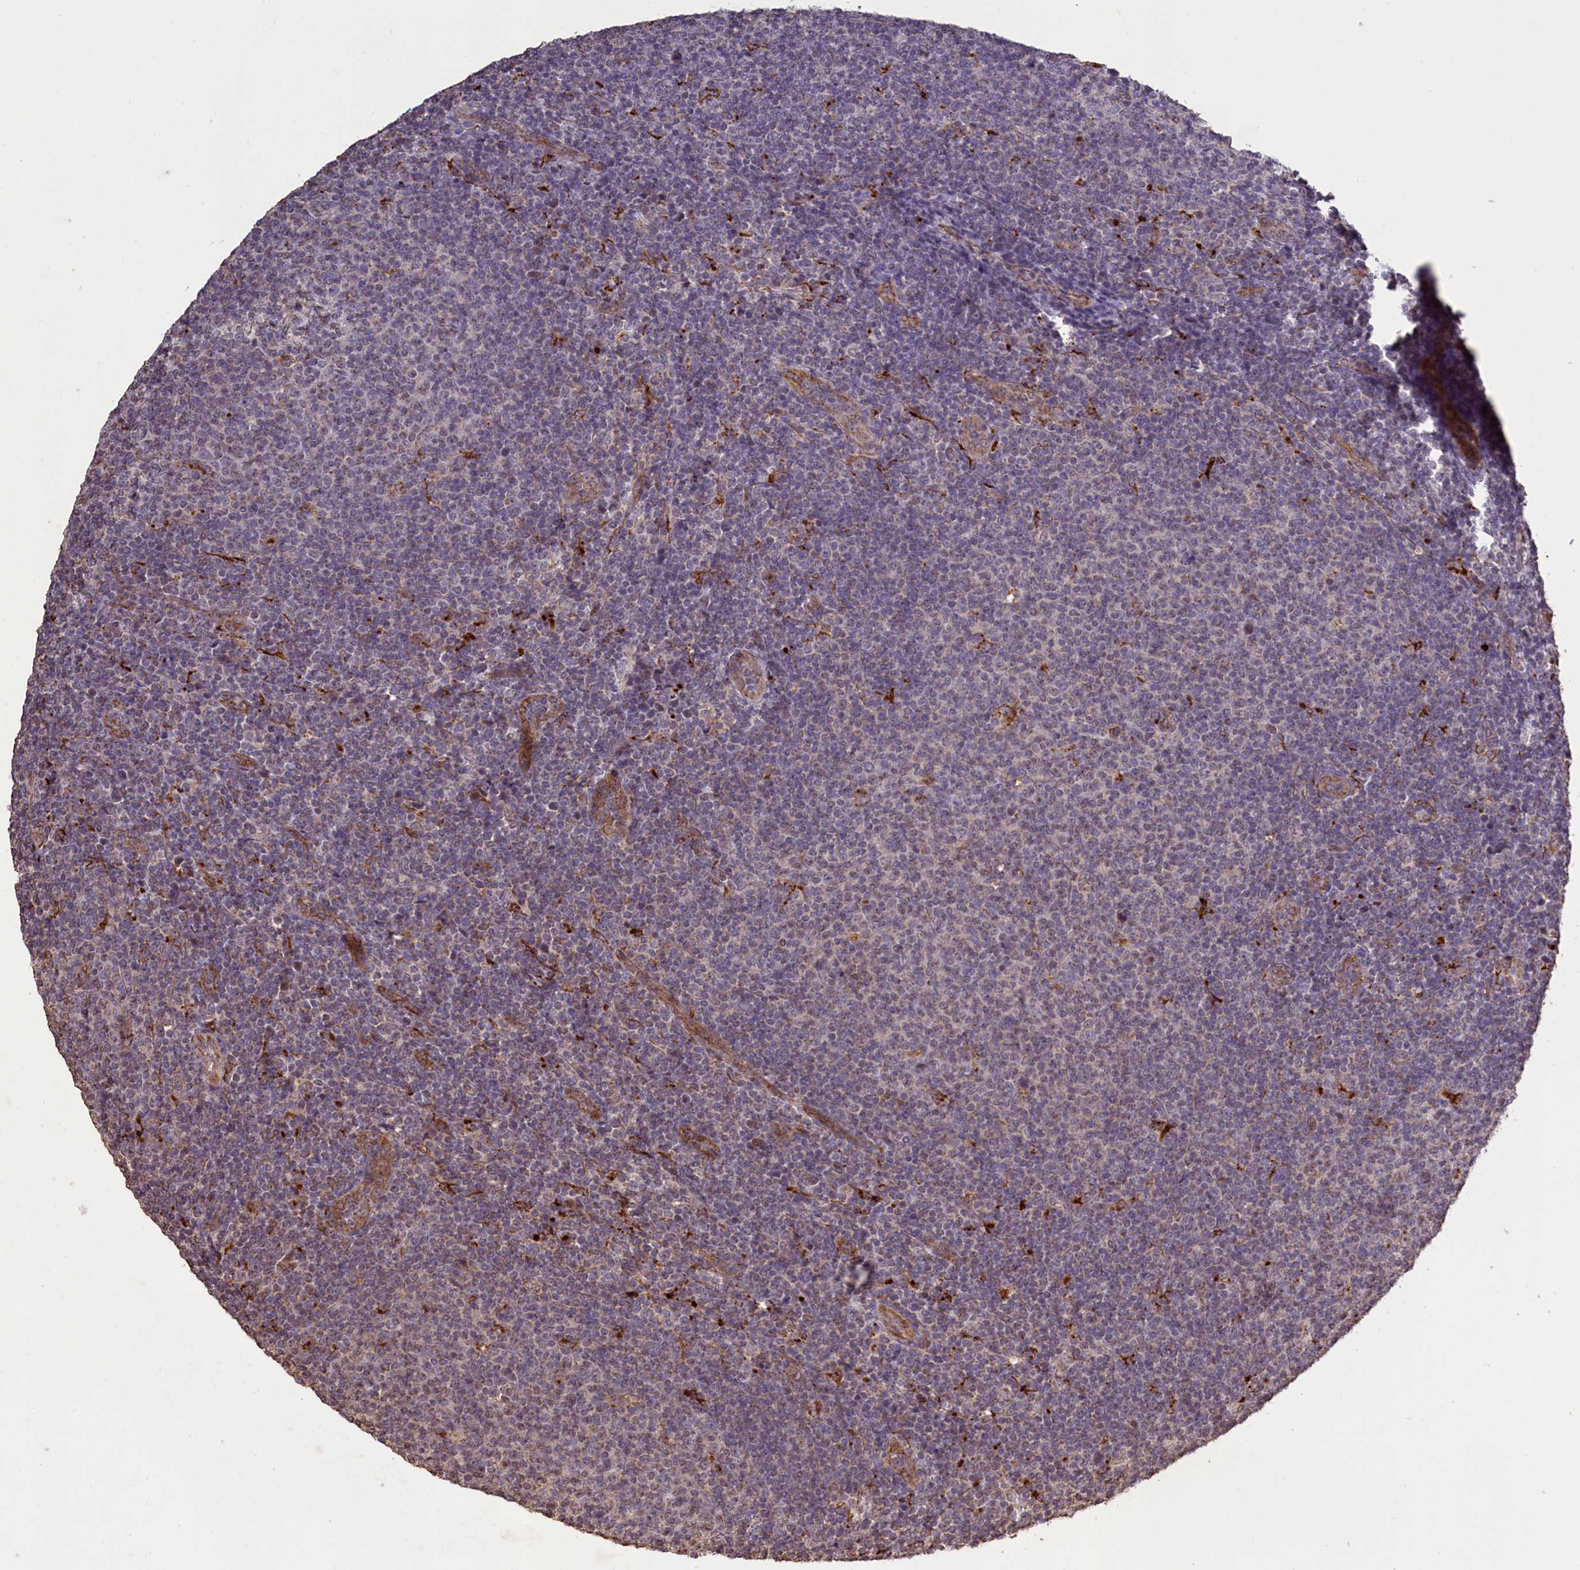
{"staining": {"intensity": "negative", "quantity": "none", "location": "none"}, "tissue": "lymphoma", "cell_type": "Tumor cells", "image_type": "cancer", "snomed": [{"axis": "morphology", "description": "Malignant lymphoma, non-Hodgkin's type, Low grade"}, {"axis": "topography", "description": "Lymph node"}], "caption": "There is no significant expression in tumor cells of low-grade malignant lymphoma, non-Hodgkin's type.", "gene": "CLRN2", "patient": {"sex": "male", "age": 66}}